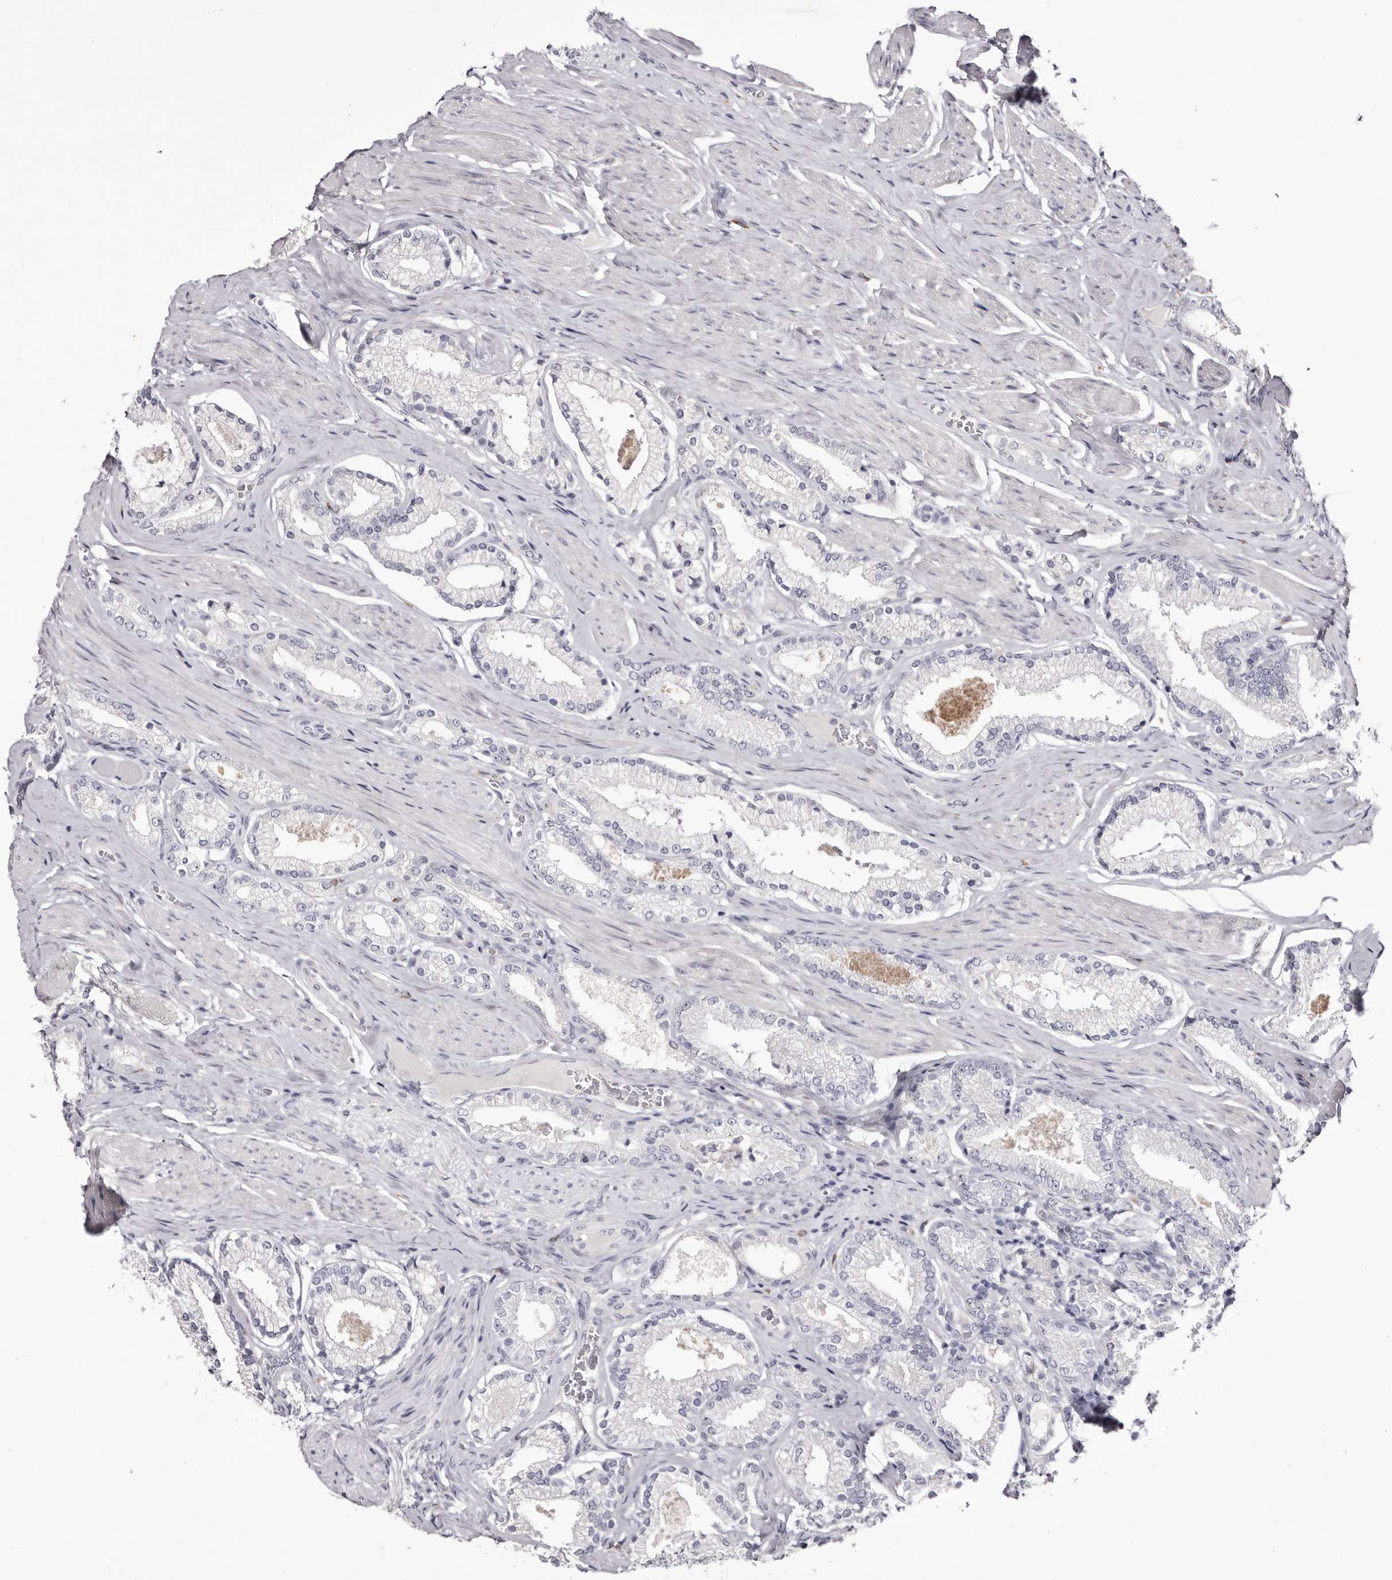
{"staining": {"intensity": "negative", "quantity": "none", "location": "none"}, "tissue": "prostate cancer", "cell_type": "Tumor cells", "image_type": "cancer", "snomed": [{"axis": "morphology", "description": "Adenocarcinoma, Low grade"}, {"axis": "topography", "description": "Prostate"}], "caption": "Immunohistochemical staining of human prostate cancer exhibits no significant expression in tumor cells.", "gene": "CA6", "patient": {"sex": "male", "age": 71}}